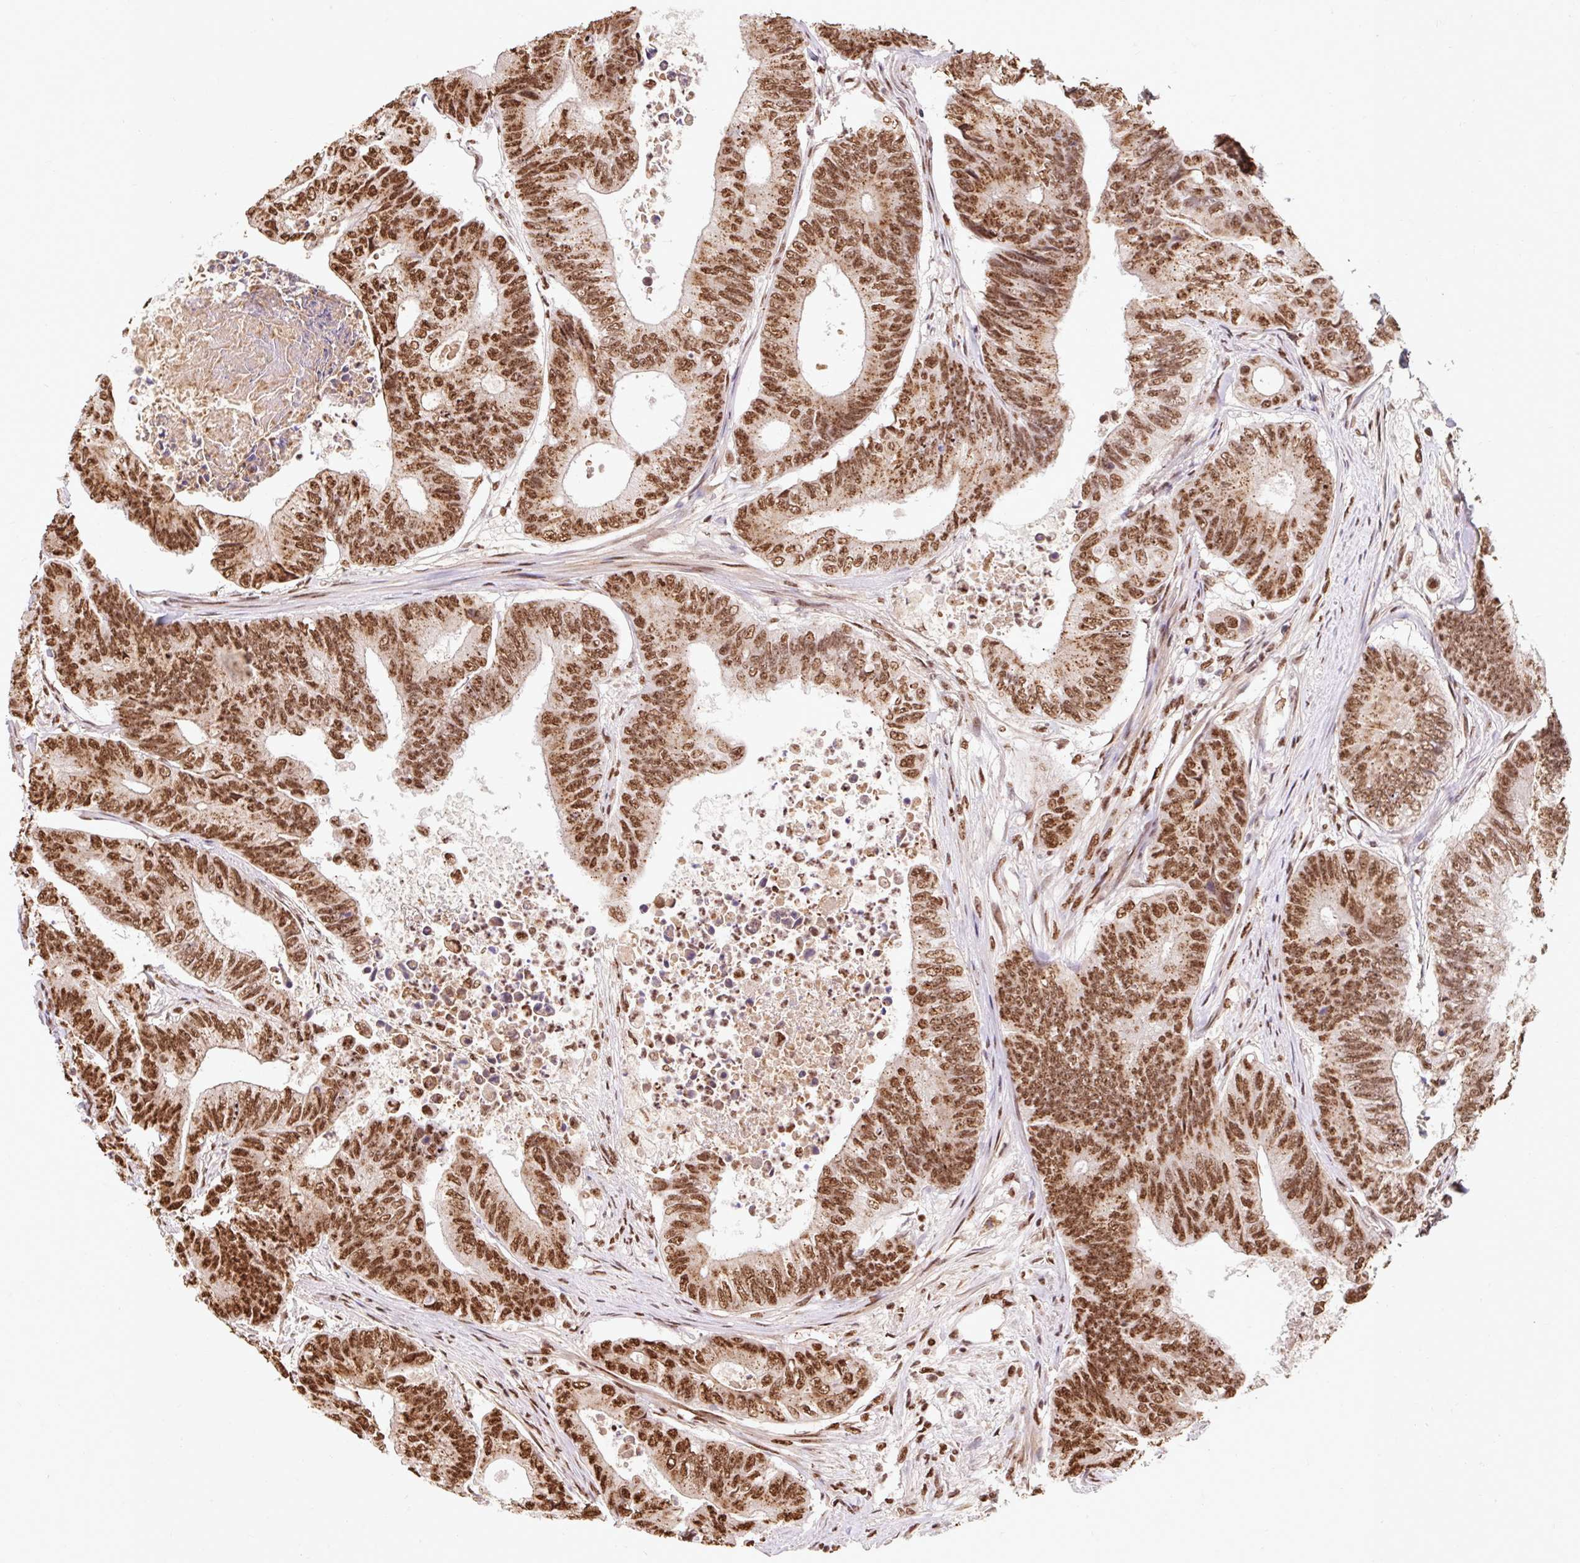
{"staining": {"intensity": "strong", "quantity": ">75%", "location": "nuclear"}, "tissue": "colorectal cancer", "cell_type": "Tumor cells", "image_type": "cancer", "snomed": [{"axis": "morphology", "description": "Adenocarcinoma, NOS"}, {"axis": "topography", "description": "Colon"}], "caption": "Immunohistochemical staining of adenocarcinoma (colorectal) displays high levels of strong nuclear protein positivity in about >75% of tumor cells.", "gene": "BICRA", "patient": {"sex": "female", "age": 48}}